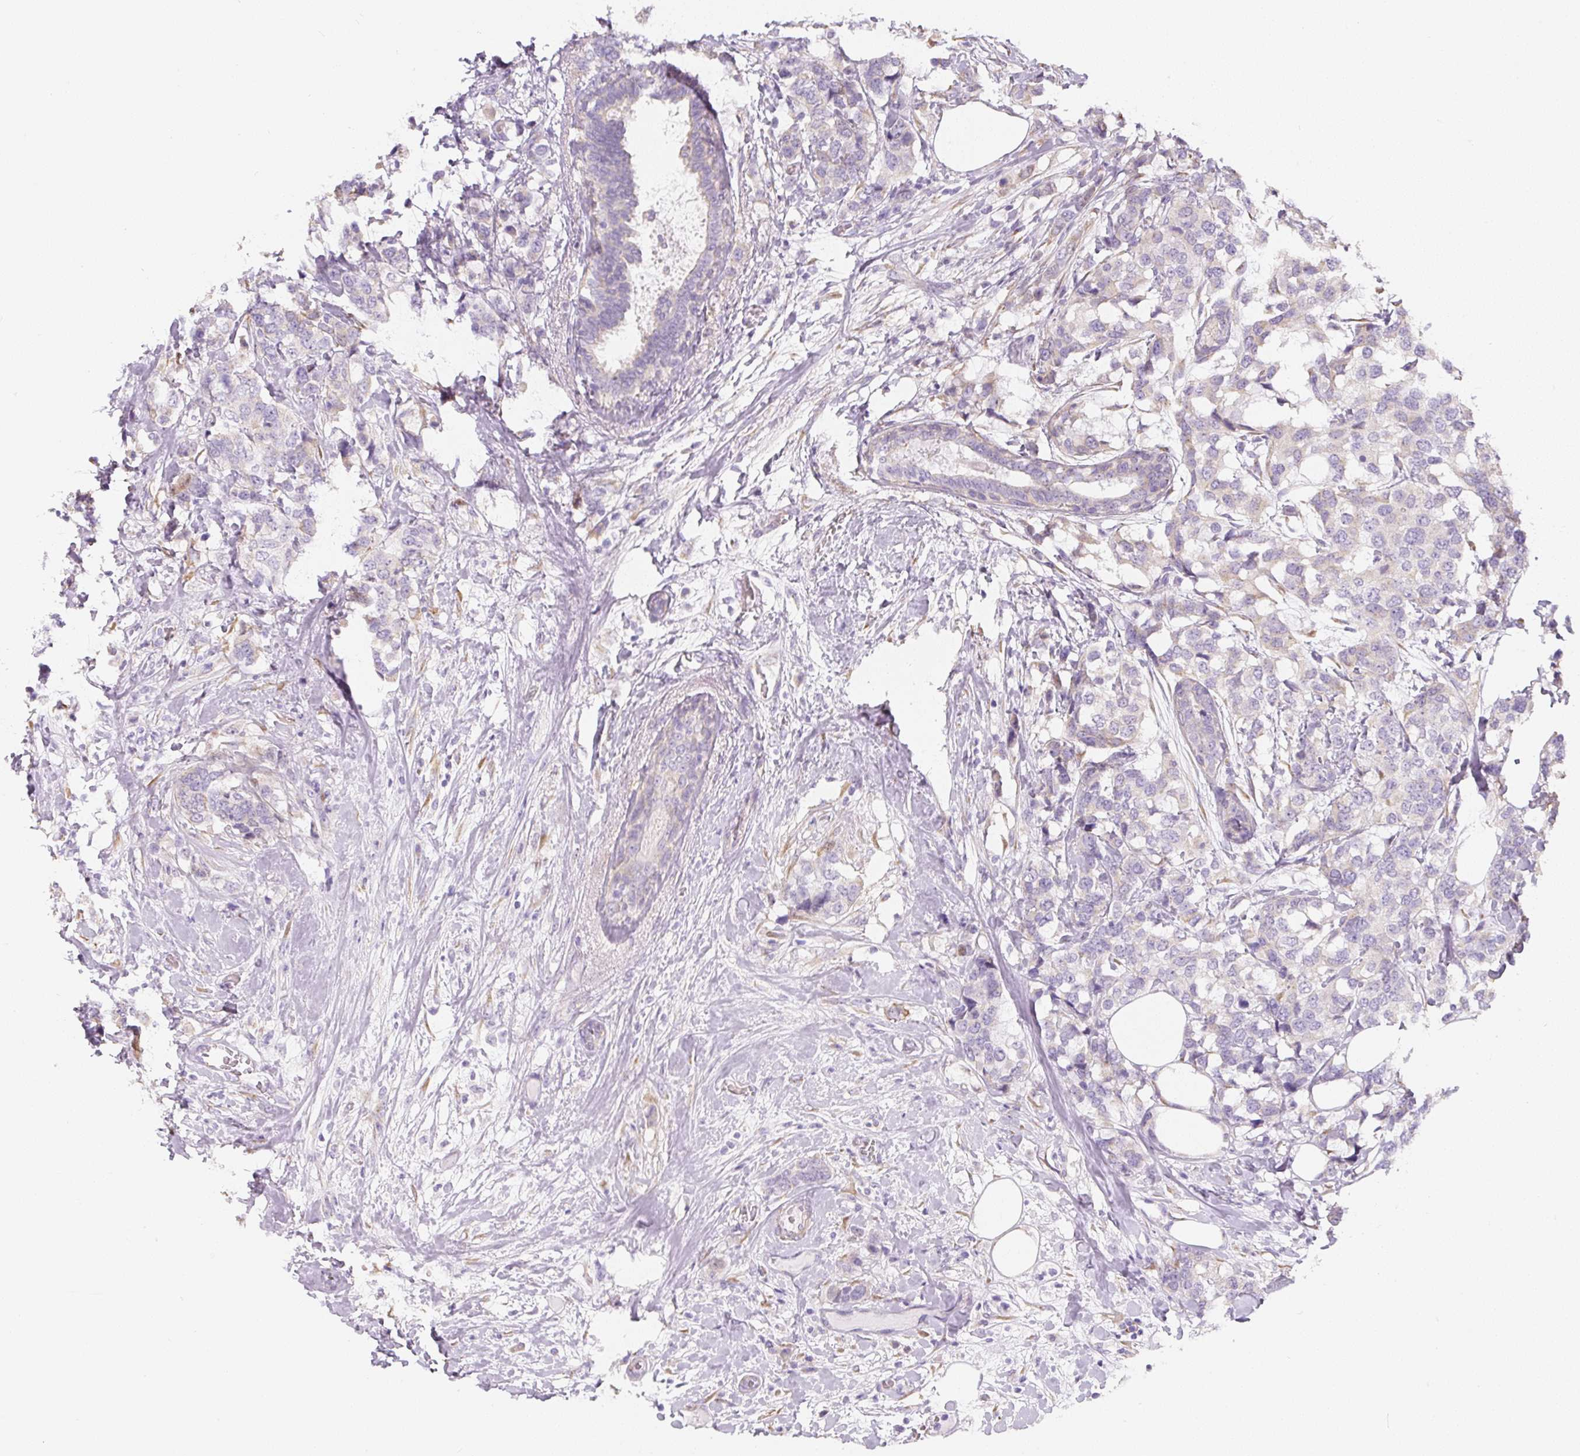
{"staining": {"intensity": "negative", "quantity": "none", "location": "none"}, "tissue": "breast cancer", "cell_type": "Tumor cells", "image_type": "cancer", "snomed": [{"axis": "morphology", "description": "Lobular carcinoma"}, {"axis": "topography", "description": "Breast"}], "caption": "DAB (3,3'-diaminobenzidine) immunohistochemical staining of human breast cancer displays no significant expression in tumor cells. (DAB (3,3'-diaminobenzidine) immunohistochemistry (IHC) visualized using brightfield microscopy, high magnification).", "gene": "PWWP3B", "patient": {"sex": "female", "age": 59}}